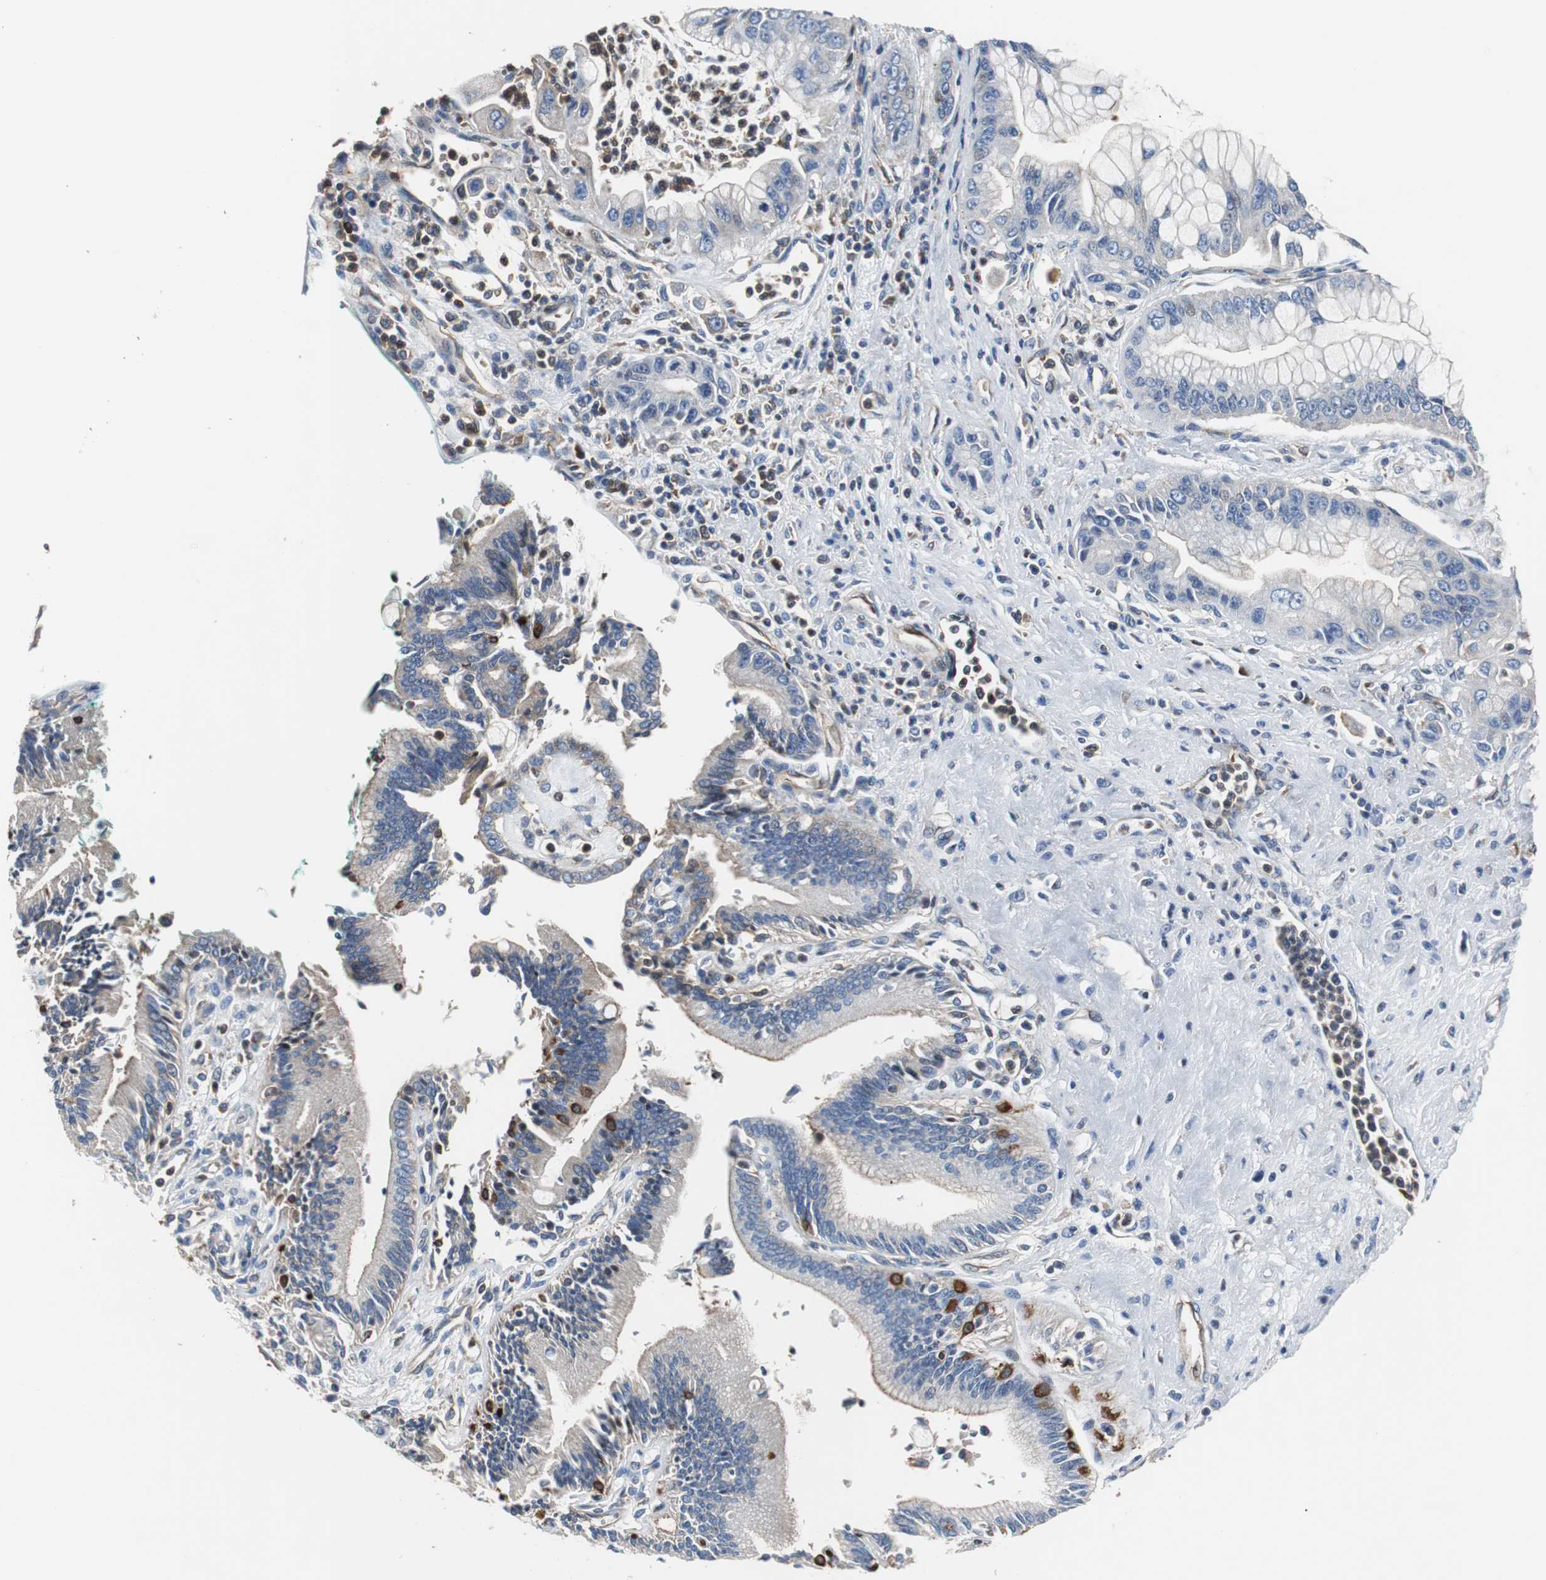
{"staining": {"intensity": "weak", "quantity": ">75%", "location": "cytoplasmic/membranous"}, "tissue": "pancreatic cancer", "cell_type": "Tumor cells", "image_type": "cancer", "snomed": [{"axis": "morphology", "description": "Adenocarcinoma, NOS"}, {"axis": "topography", "description": "Pancreas"}], "caption": "A brown stain highlights weak cytoplasmic/membranous positivity of a protein in adenocarcinoma (pancreatic) tumor cells. The staining was performed using DAB (3,3'-diaminobenzidine), with brown indicating positive protein expression. Nuclei are stained blue with hematoxylin.", "gene": "PLCG2", "patient": {"sex": "male", "age": 59}}